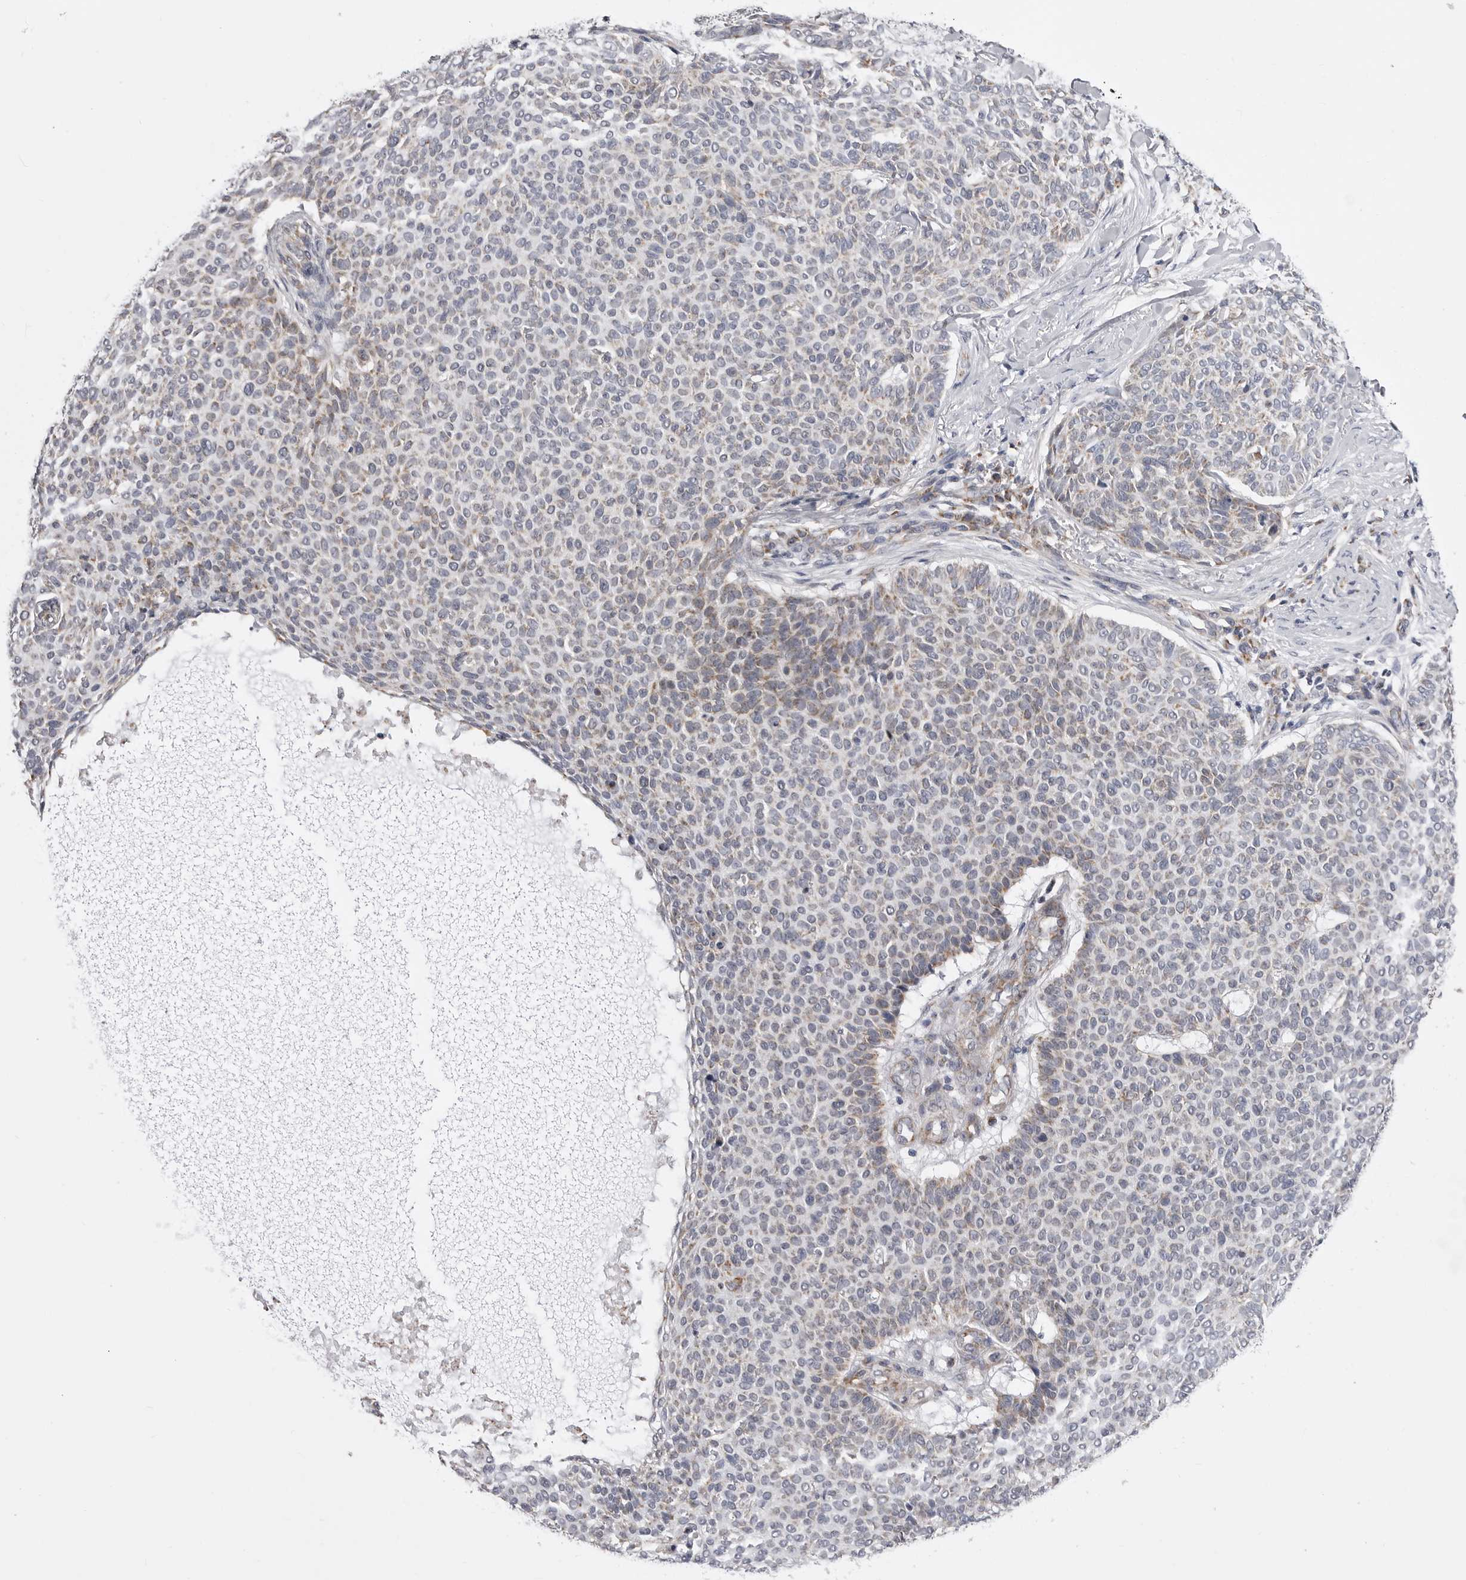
{"staining": {"intensity": "weak", "quantity": "<25%", "location": "cytoplasmic/membranous"}, "tissue": "skin cancer", "cell_type": "Tumor cells", "image_type": "cancer", "snomed": [{"axis": "morphology", "description": "Normal tissue, NOS"}, {"axis": "morphology", "description": "Basal cell carcinoma"}, {"axis": "topography", "description": "Skin"}], "caption": "This histopathology image is of basal cell carcinoma (skin) stained with immunohistochemistry to label a protein in brown with the nuclei are counter-stained blue. There is no positivity in tumor cells.", "gene": "FH", "patient": {"sex": "male", "age": 50}}